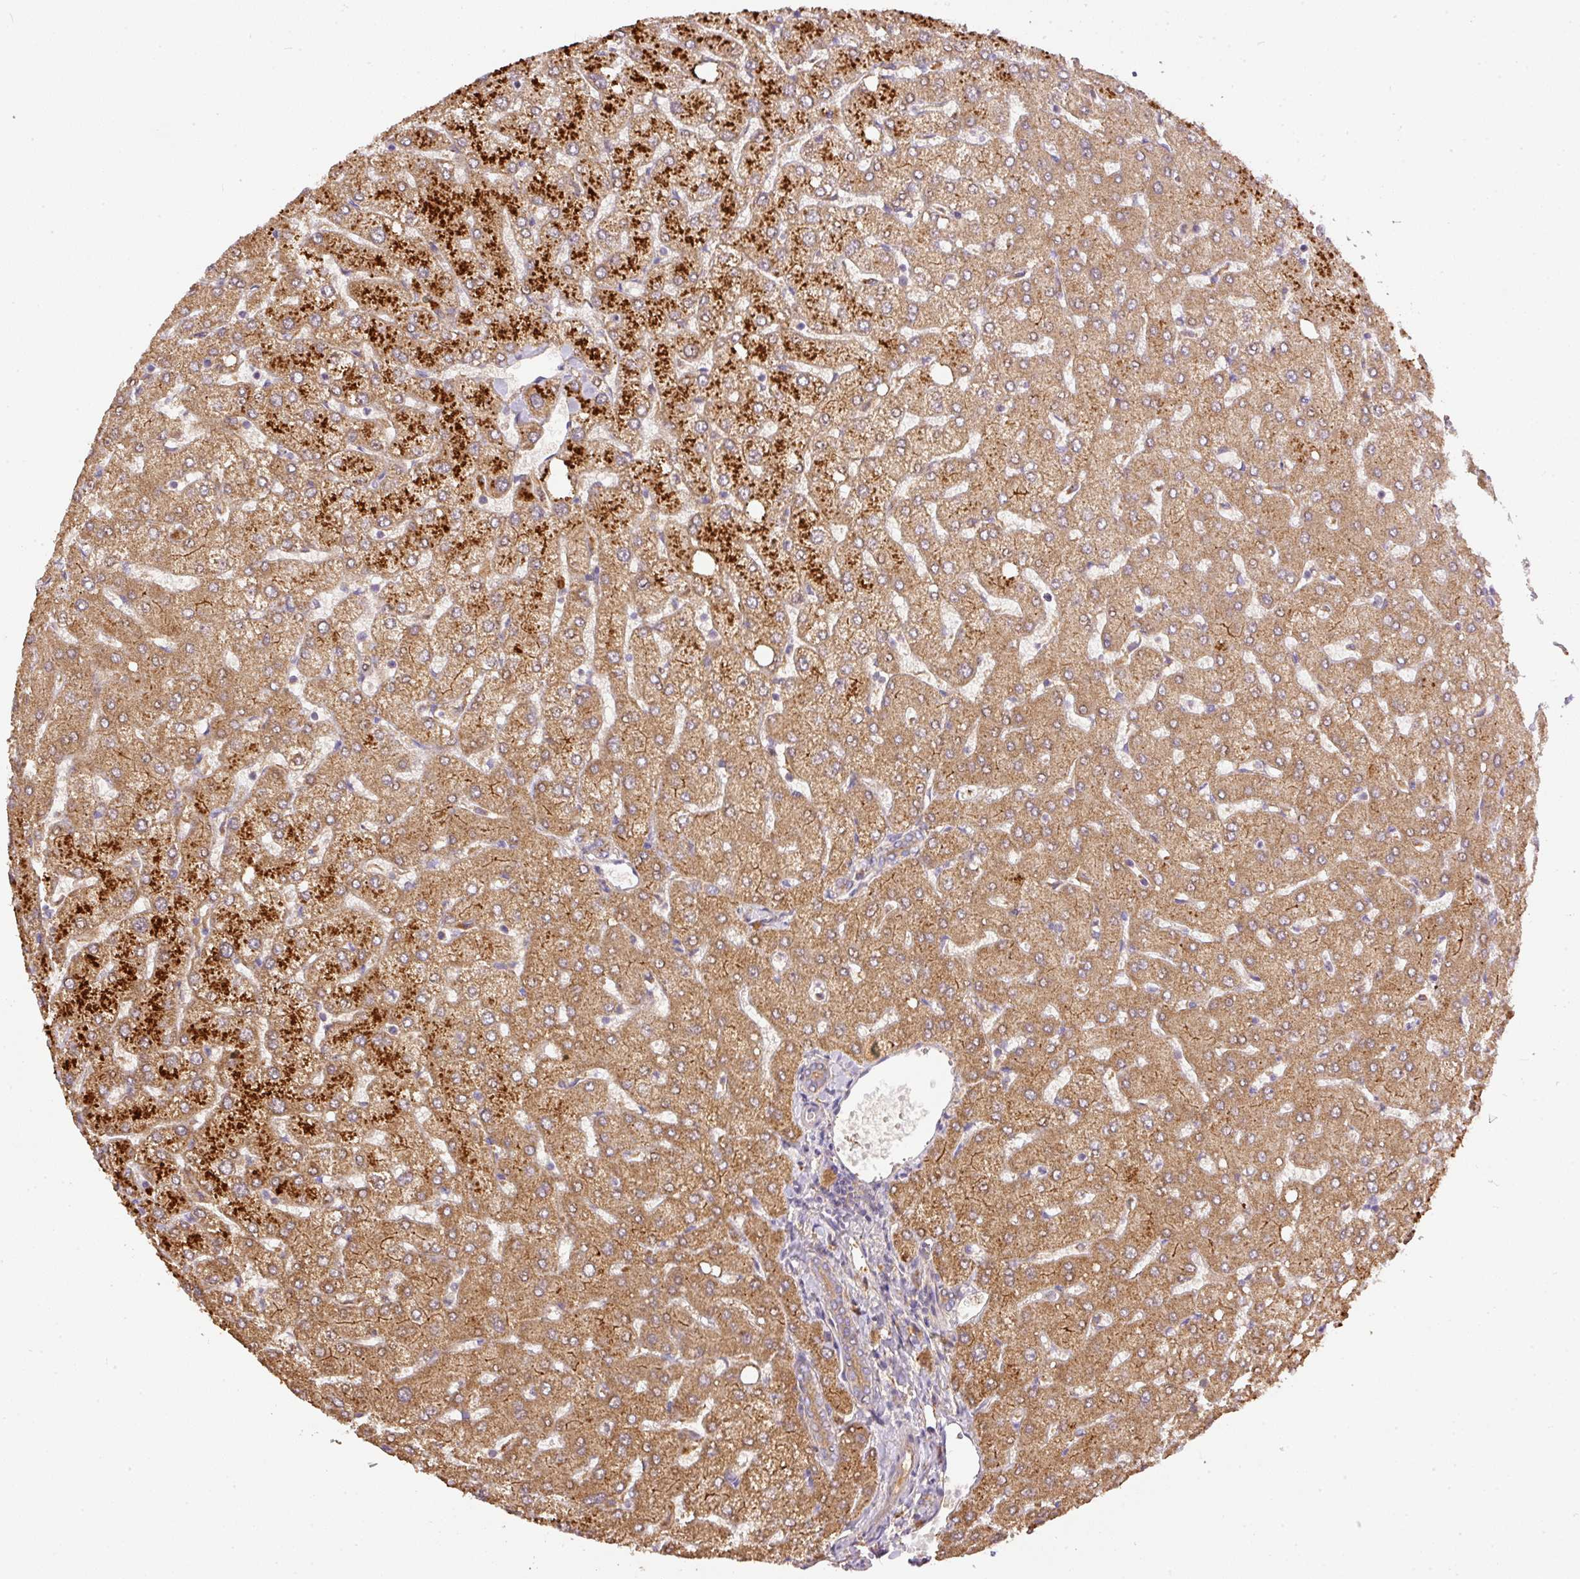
{"staining": {"intensity": "moderate", "quantity": ">75%", "location": "cytoplasmic/membranous"}, "tissue": "liver", "cell_type": "Cholangiocytes", "image_type": "normal", "snomed": [{"axis": "morphology", "description": "Normal tissue, NOS"}, {"axis": "topography", "description": "Liver"}], "caption": "Protein staining of benign liver displays moderate cytoplasmic/membranous positivity in about >75% of cholangiocytes. (DAB = brown stain, brightfield microscopy at high magnification).", "gene": "DAPK1", "patient": {"sex": "female", "age": 54}}